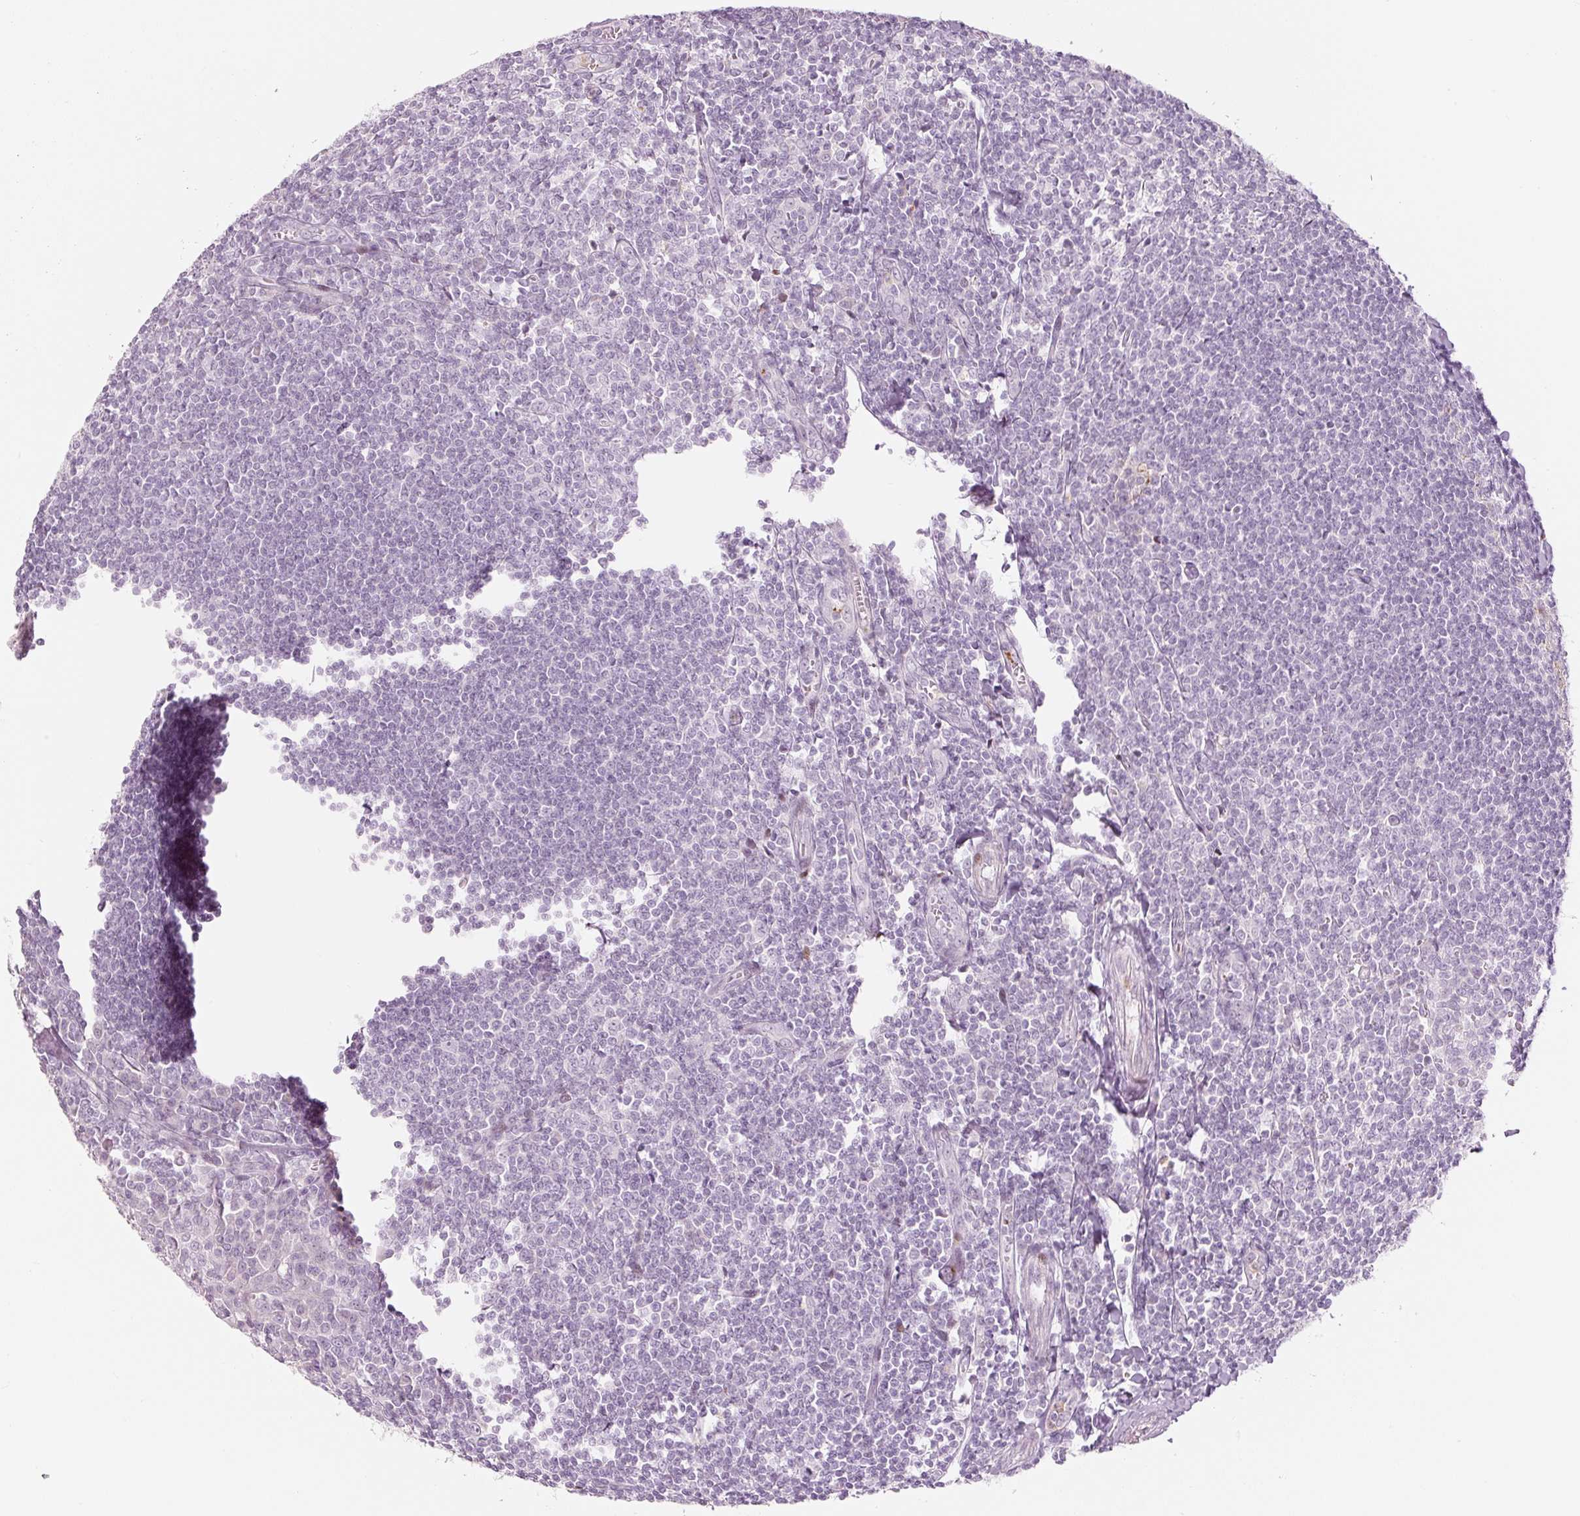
{"staining": {"intensity": "negative", "quantity": "none", "location": "none"}, "tissue": "tonsil", "cell_type": "Germinal center cells", "image_type": "normal", "snomed": [{"axis": "morphology", "description": "Normal tissue, NOS"}, {"axis": "topography", "description": "Tonsil"}], "caption": "IHC image of unremarkable tonsil: tonsil stained with DAB reveals no significant protein expression in germinal center cells.", "gene": "LECT2", "patient": {"sex": "male", "age": 27}}